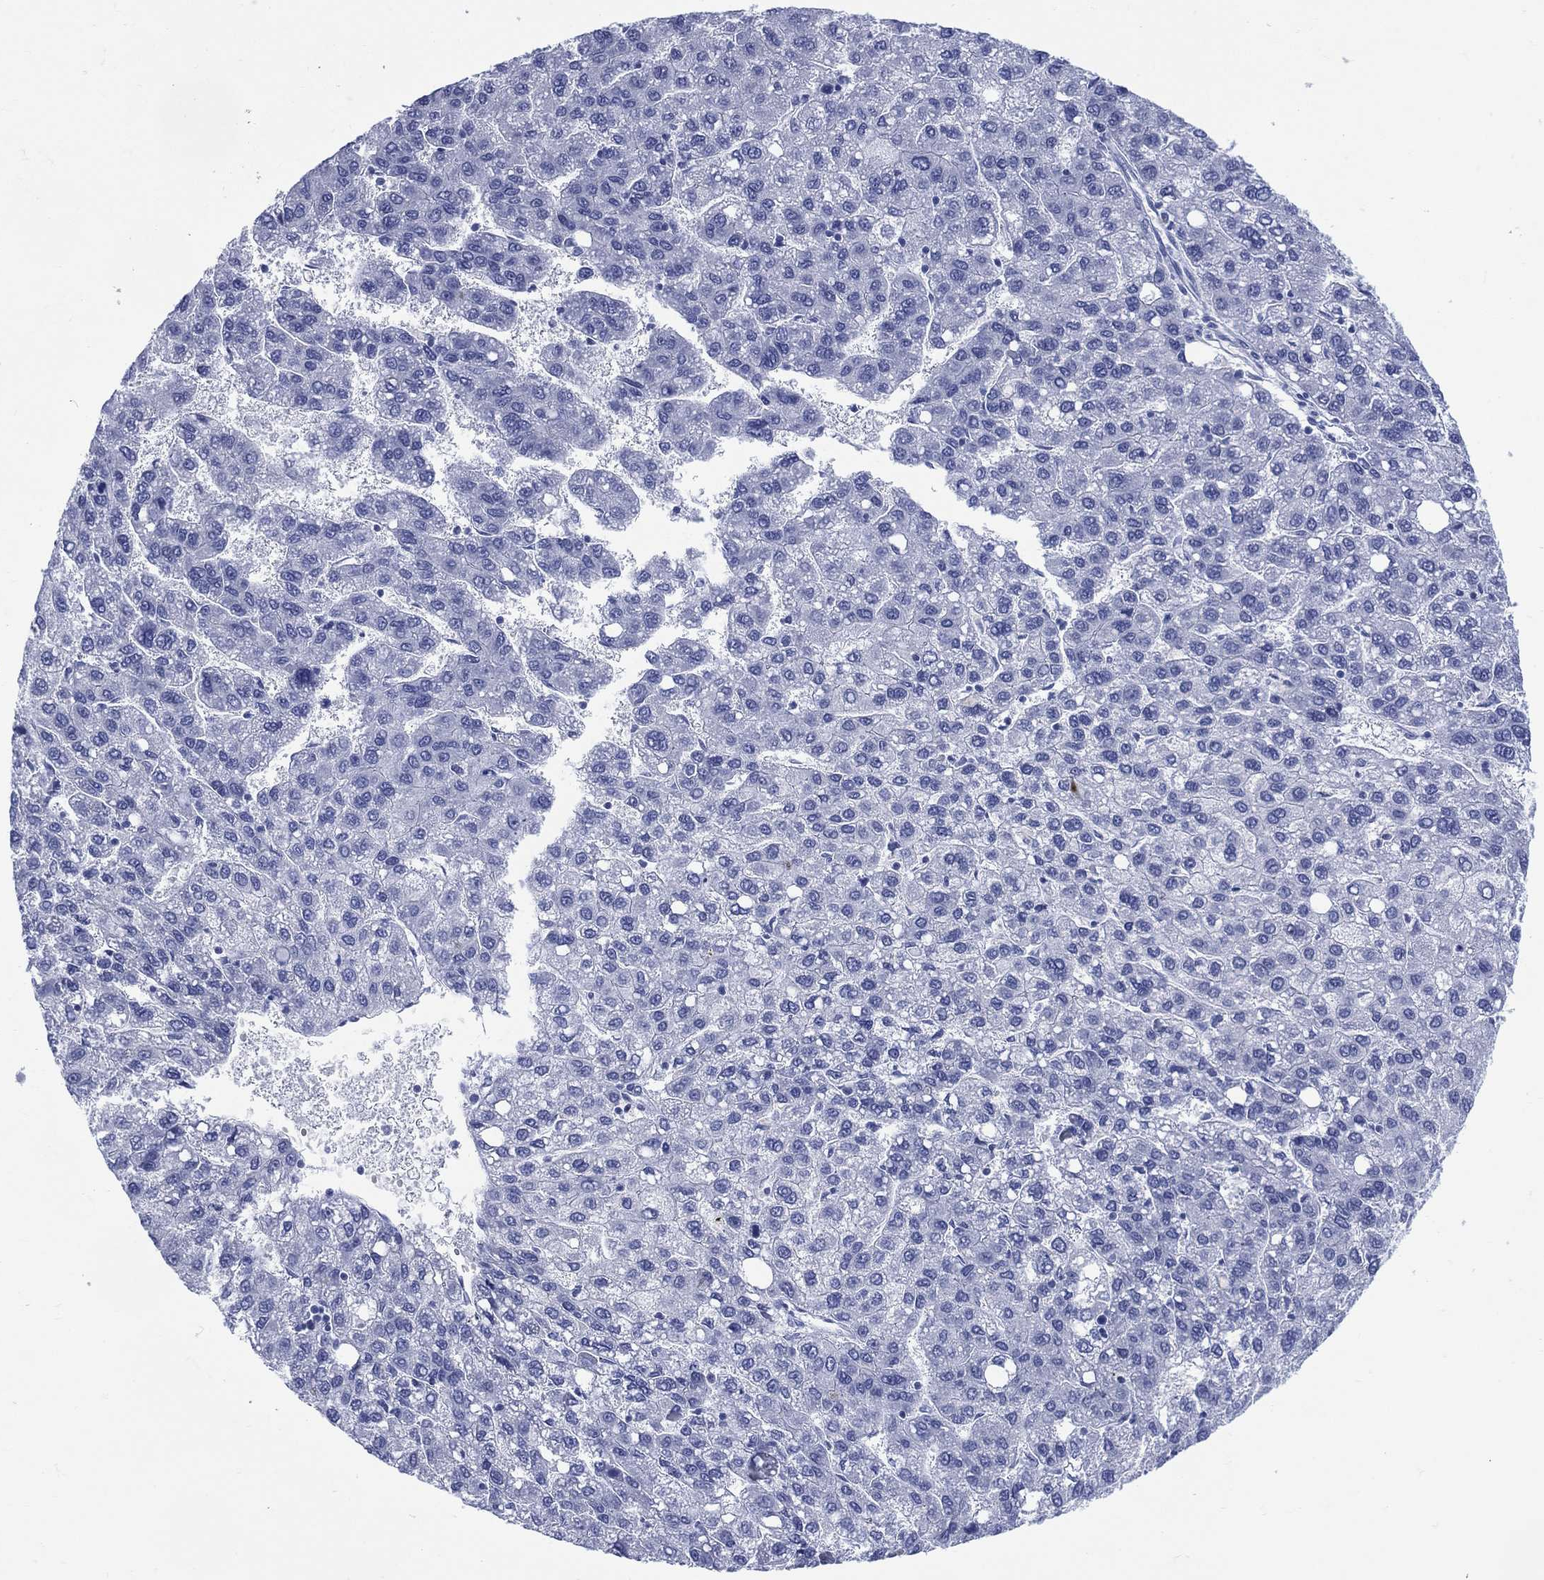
{"staining": {"intensity": "negative", "quantity": "none", "location": "none"}, "tissue": "liver cancer", "cell_type": "Tumor cells", "image_type": "cancer", "snomed": [{"axis": "morphology", "description": "Carcinoma, Hepatocellular, NOS"}, {"axis": "topography", "description": "Liver"}], "caption": "Tumor cells are negative for brown protein staining in hepatocellular carcinoma (liver). Brightfield microscopy of immunohistochemistry stained with DAB (3,3'-diaminobenzidine) (brown) and hematoxylin (blue), captured at high magnification.", "gene": "LRRD1", "patient": {"sex": "female", "age": 82}}